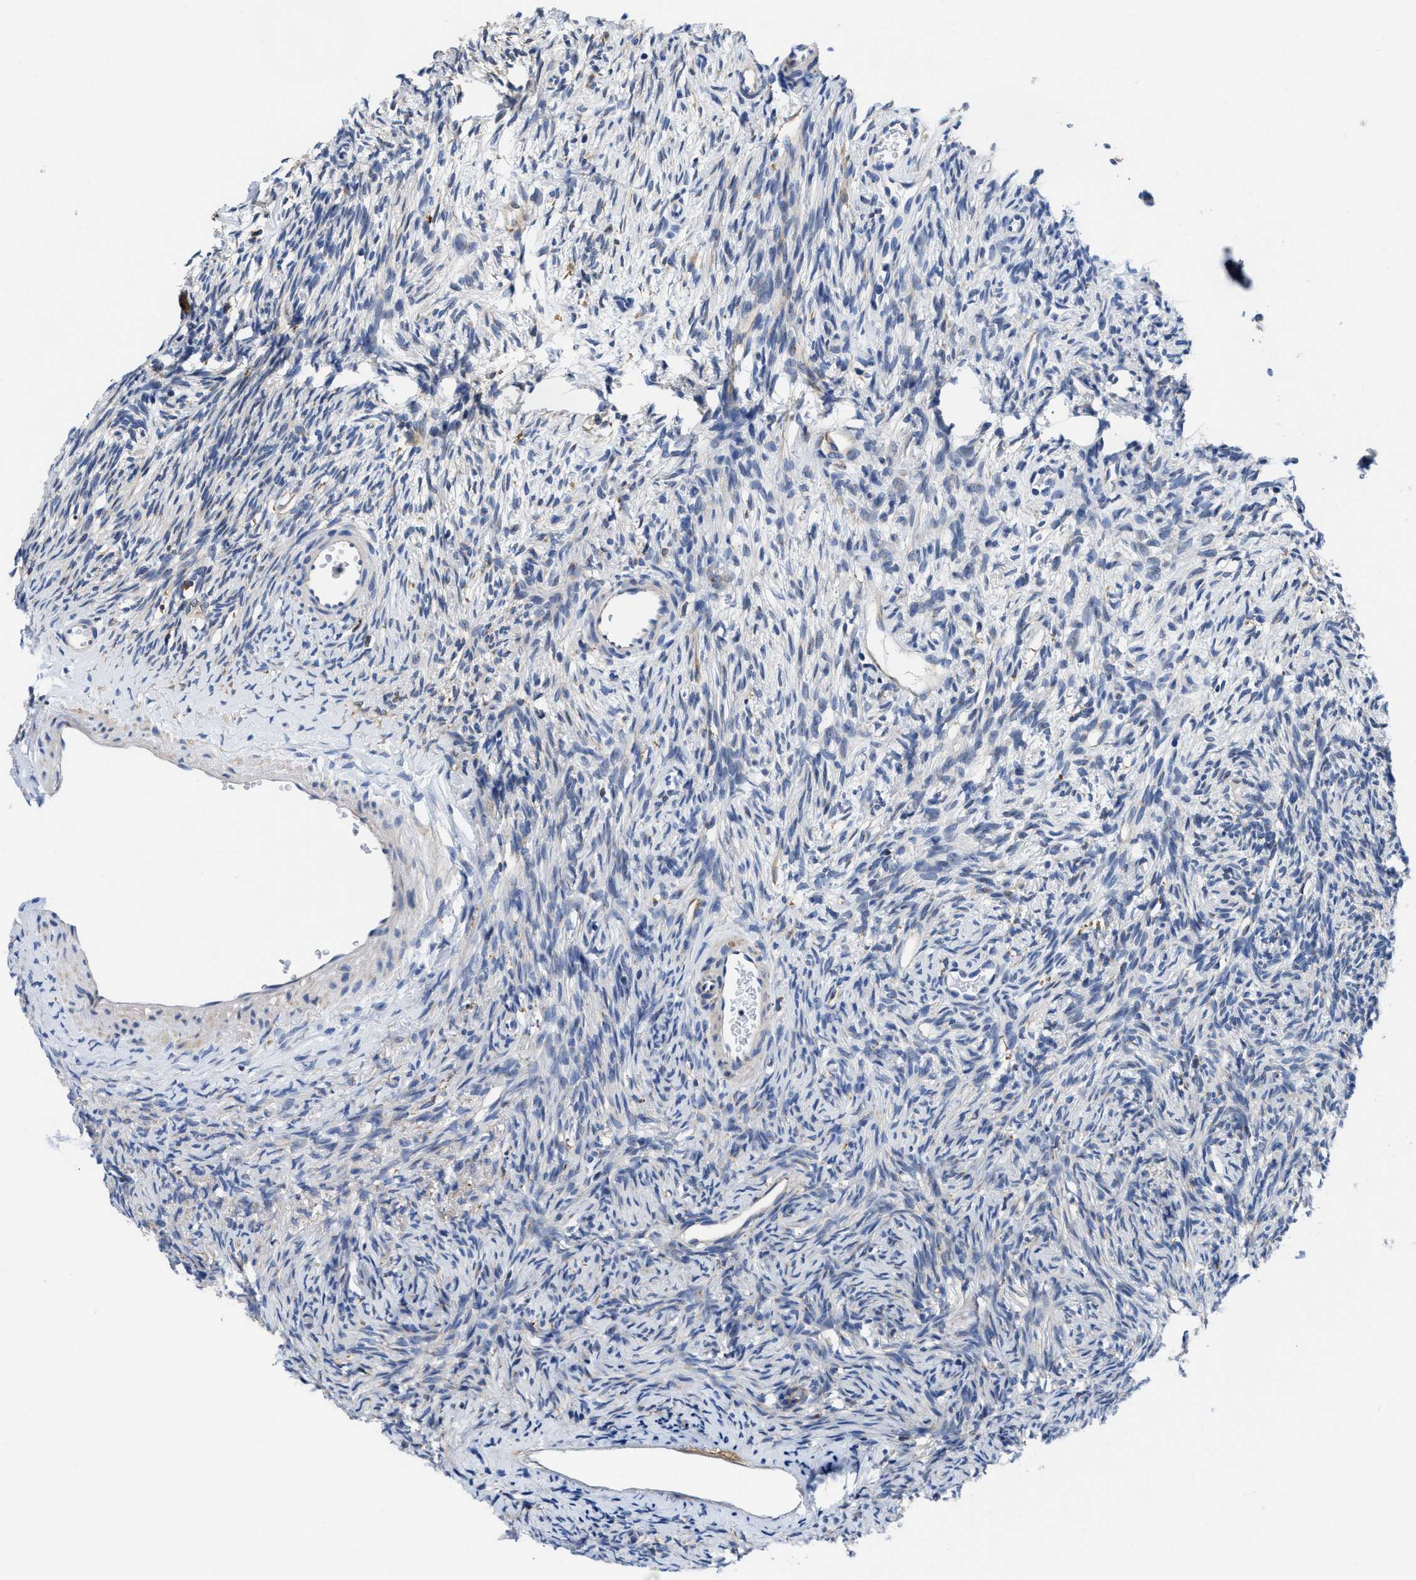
{"staining": {"intensity": "negative", "quantity": "none", "location": "none"}, "tissue": "ovary", "cell_type": "Ovarian stroma cells", "image_type": "normal", "snomed": [{"axis": "morphology", "description": "Normal tissue, NOS"}, {"axis": "topography", "description": "Ovary"}], "caption": "Ovary stained for a protein using IHC exhibits no expression ovarian stroma cells.", "gene": "TMEM30A", "patient": {"sex": "female", "age": 33}}